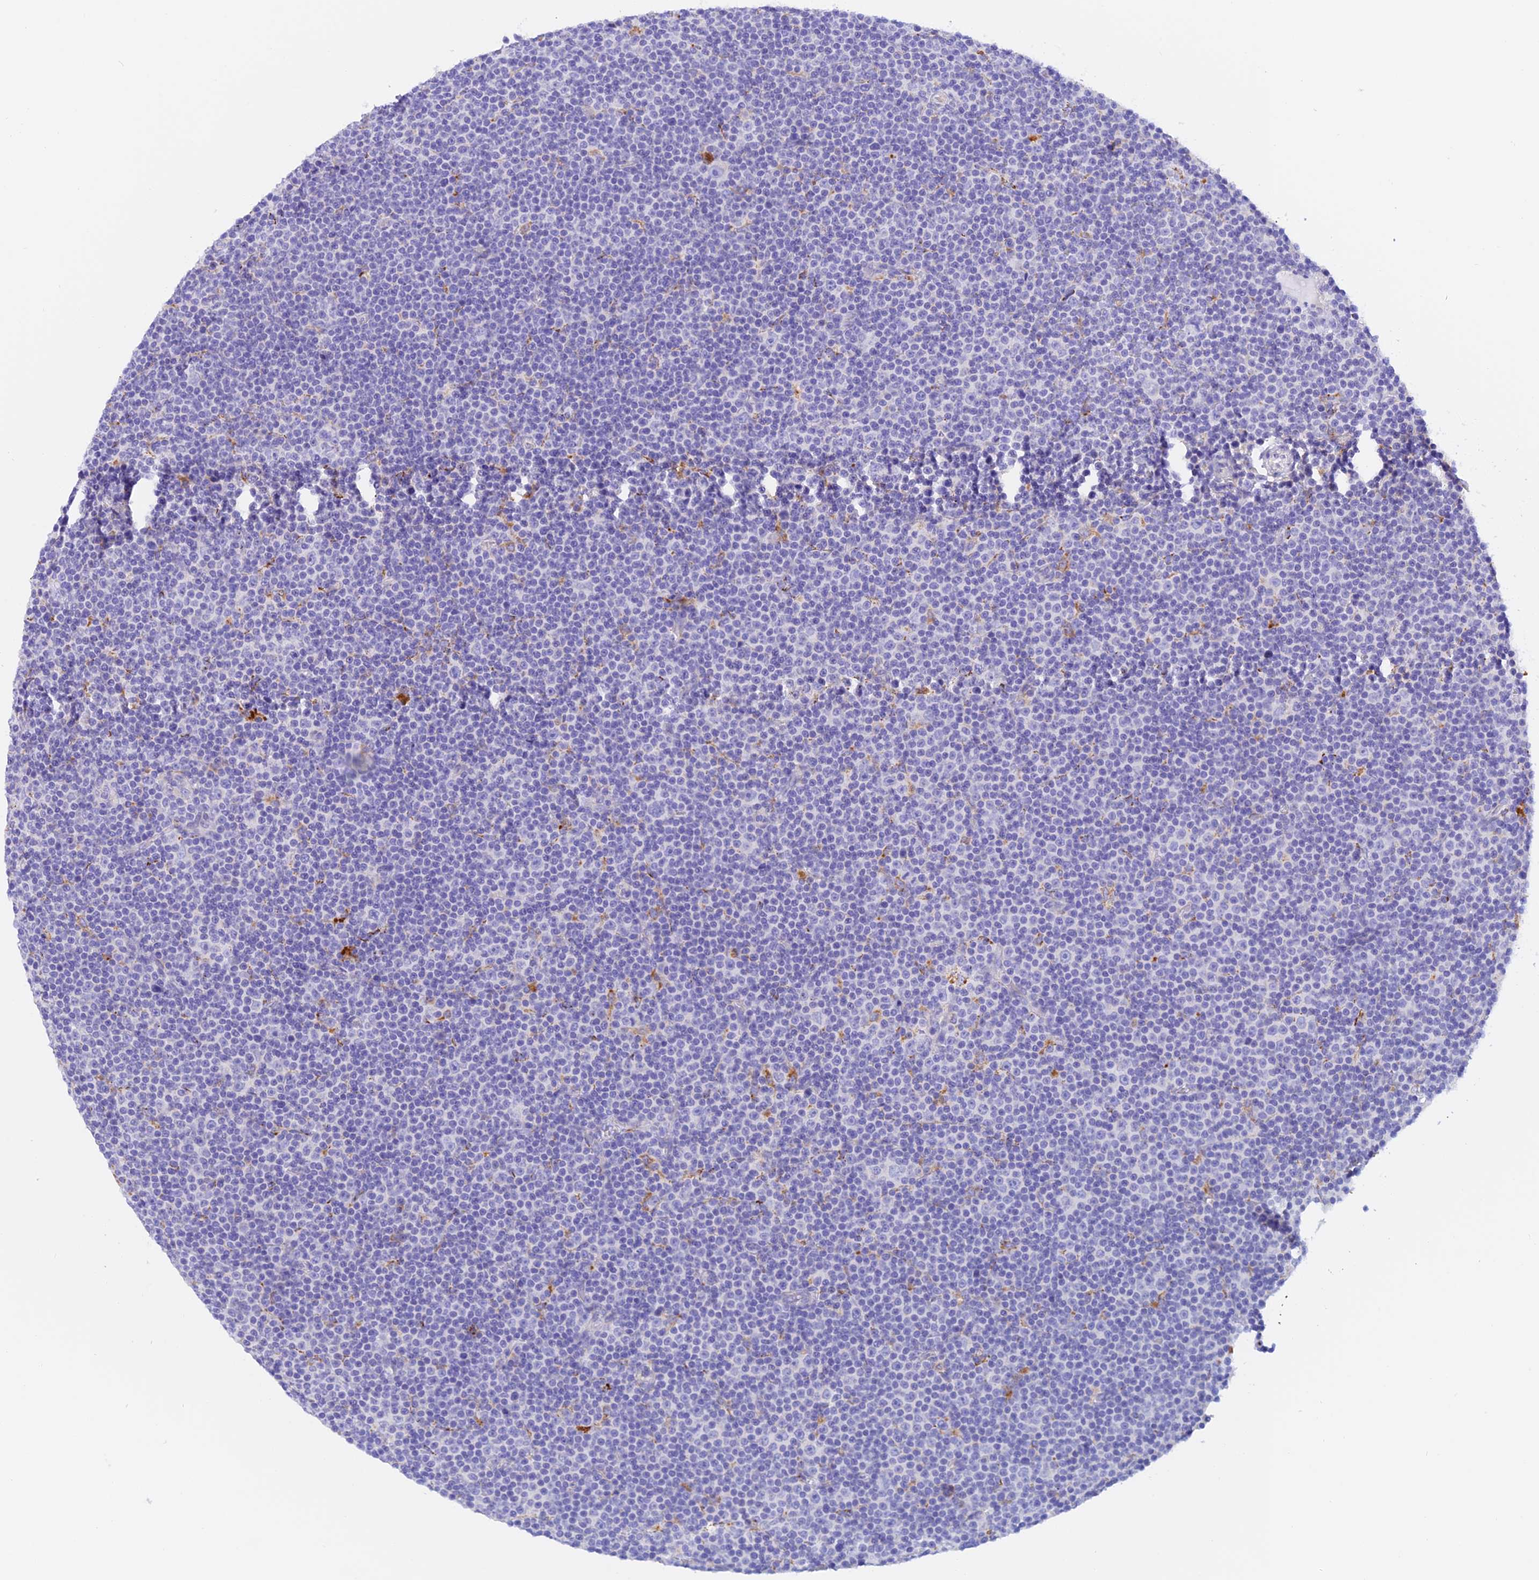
{"staining": {"intensity": "negative", "quantity": "none", "location": "none"}, "tissue": "lymphoma", "cell_type": "Tumor cells", "image_type": "cancer", "snomed": [{"axis": "morphology", "description": "Malignant lymphoma, non-Hodgkin's type, Low grade"}, {"axis": "topography", "description": "Lymph node"}], "caption": "Lymphoma was stained to show a protein in brown. There is no significant staining in tumor cells.", "gene": "VKORC1", "patient": {"sex": "female", "age": 67}}